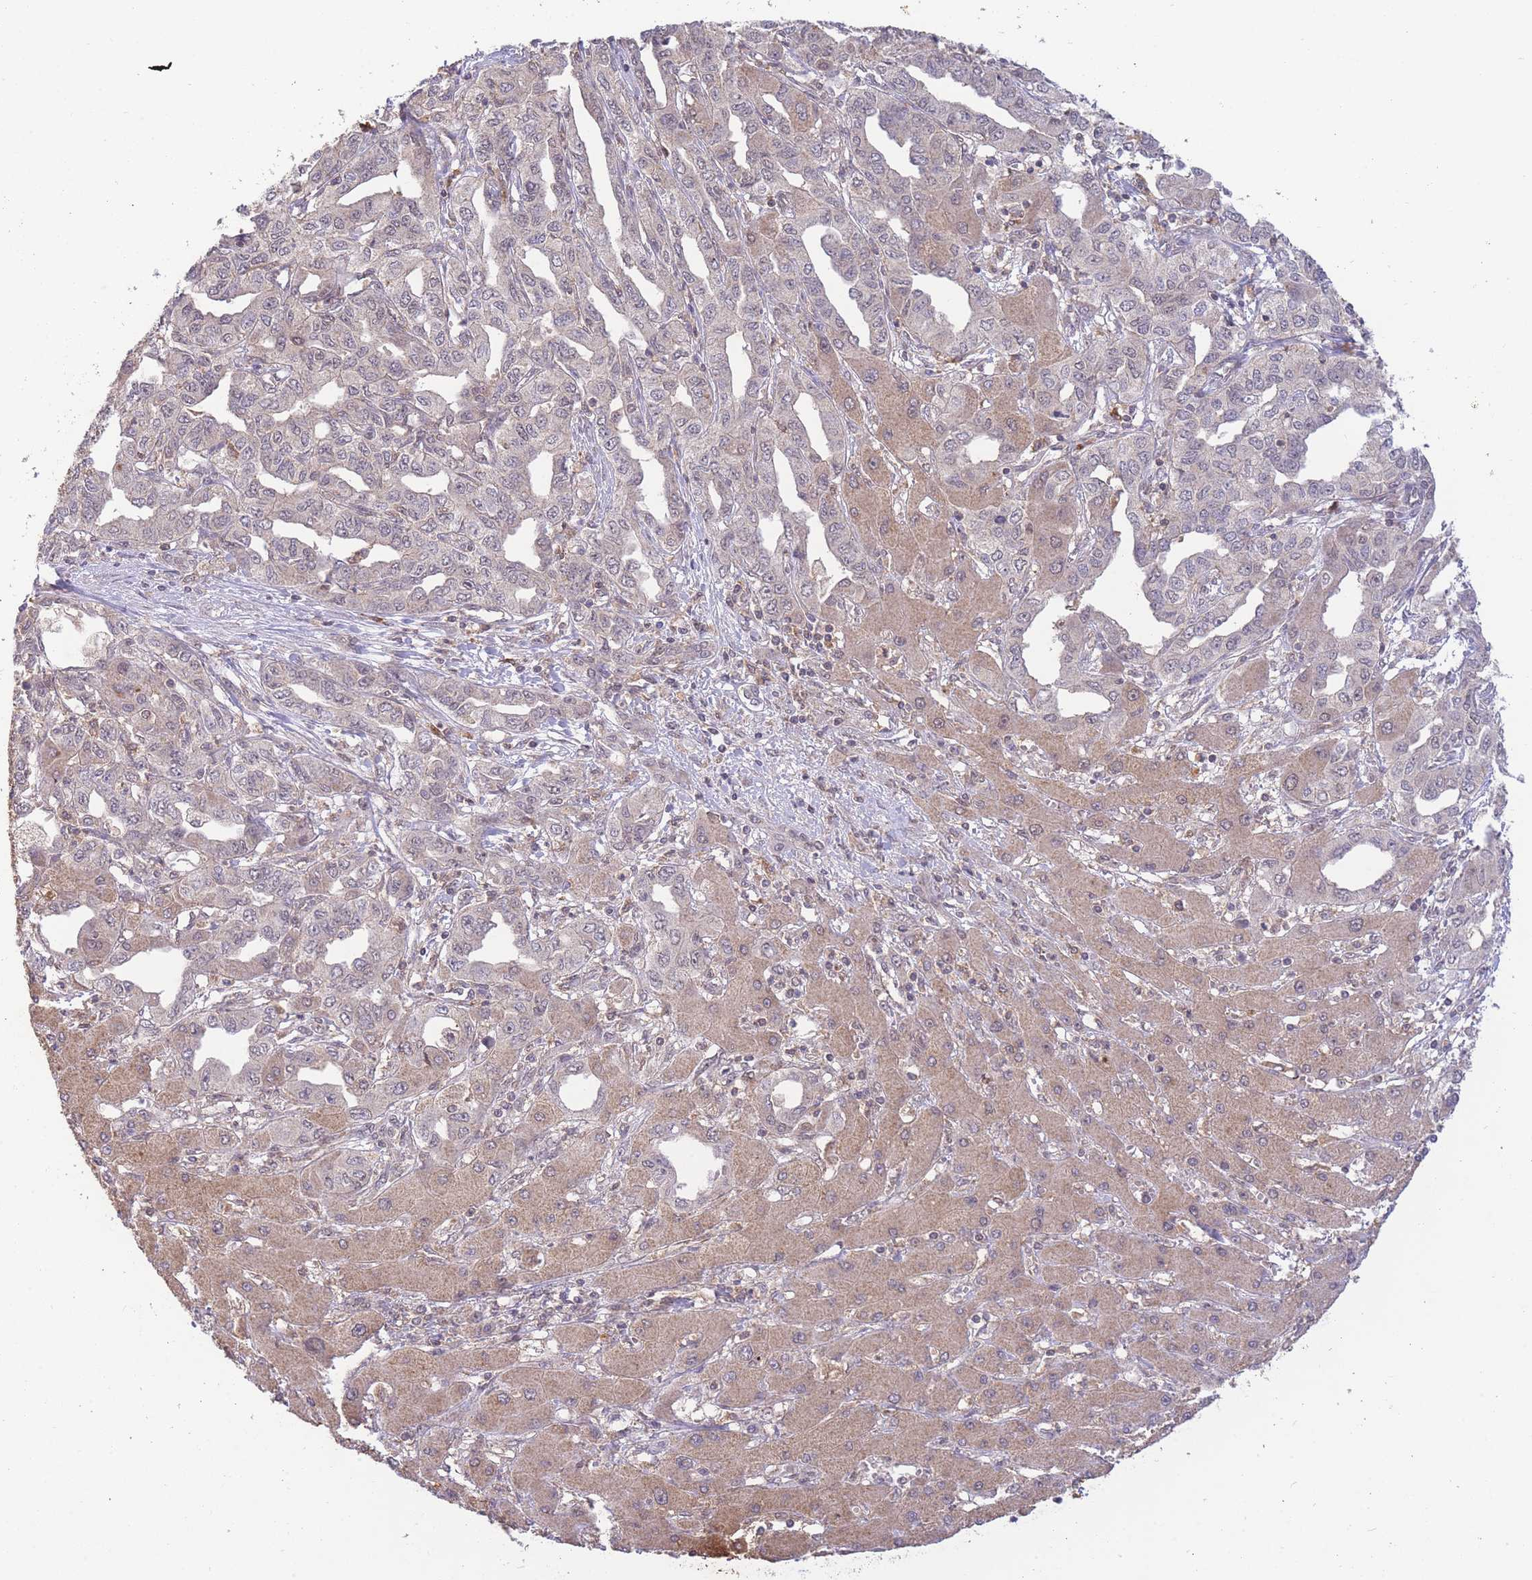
{"staining": {"intensity": "weak", "quantity": "25%-75%", "location": "nuclear"}, "tissue": "liver cancer", "cell_type": "Tumor cells", "image_type": "cancer", "snomed": [{"axis": "morphology", "description": "Cholangiocarcinoma"}, {"axis": "topography", "description": "Liver"}], "caption": "Protein expression analysis of cholangiocarcinoma (liver) displays weak nuclear positivity in approximately 25%-75% of tumor cells.", "gene": "RNF144B", "patient": {"sex": "male", "age": 59}}